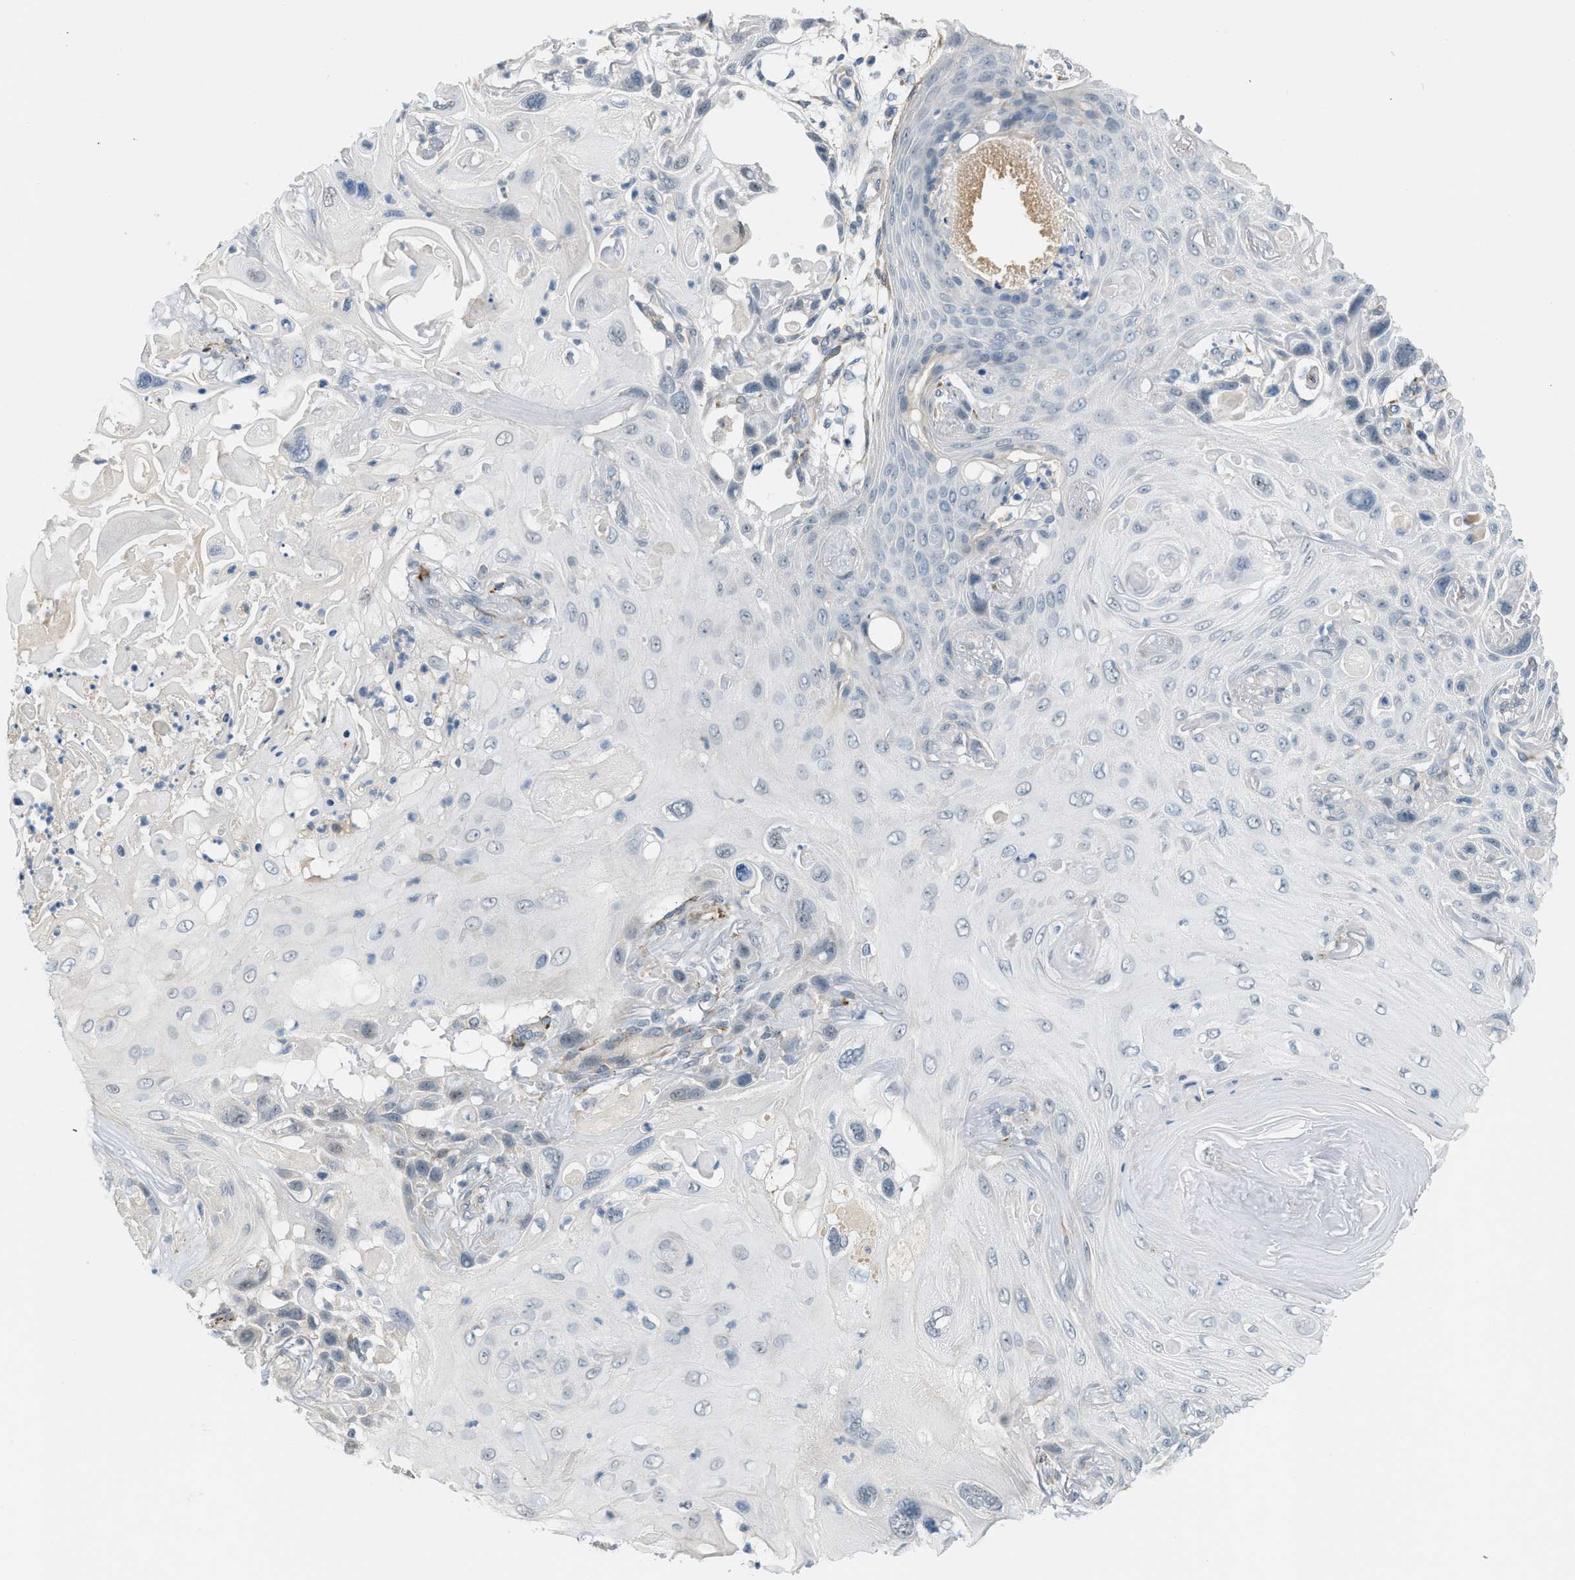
{"staining": {"intensity": "negative", "quantity": "none", "location": "none"}, "tissue": "skin cancer", "cell_type": "Tumor cells", "image_type": "cancer", "snomed": [{"axis": "morphology", "description": "Squamous cell carcinoma, NOS"}, {"axis": "topography", "description": "Skin"}], "caption": "Immunohistochemistry photomicrograph of skin squamous cell carcinoma stained for a protein (brown), which shows no expression in tumor cells. The staining is performed using DAB brown chromogen with nuclei counter-stained in using hematoxylin.", "gene": "TMEM154", "patient": {"sex": "female", "age": 77}}